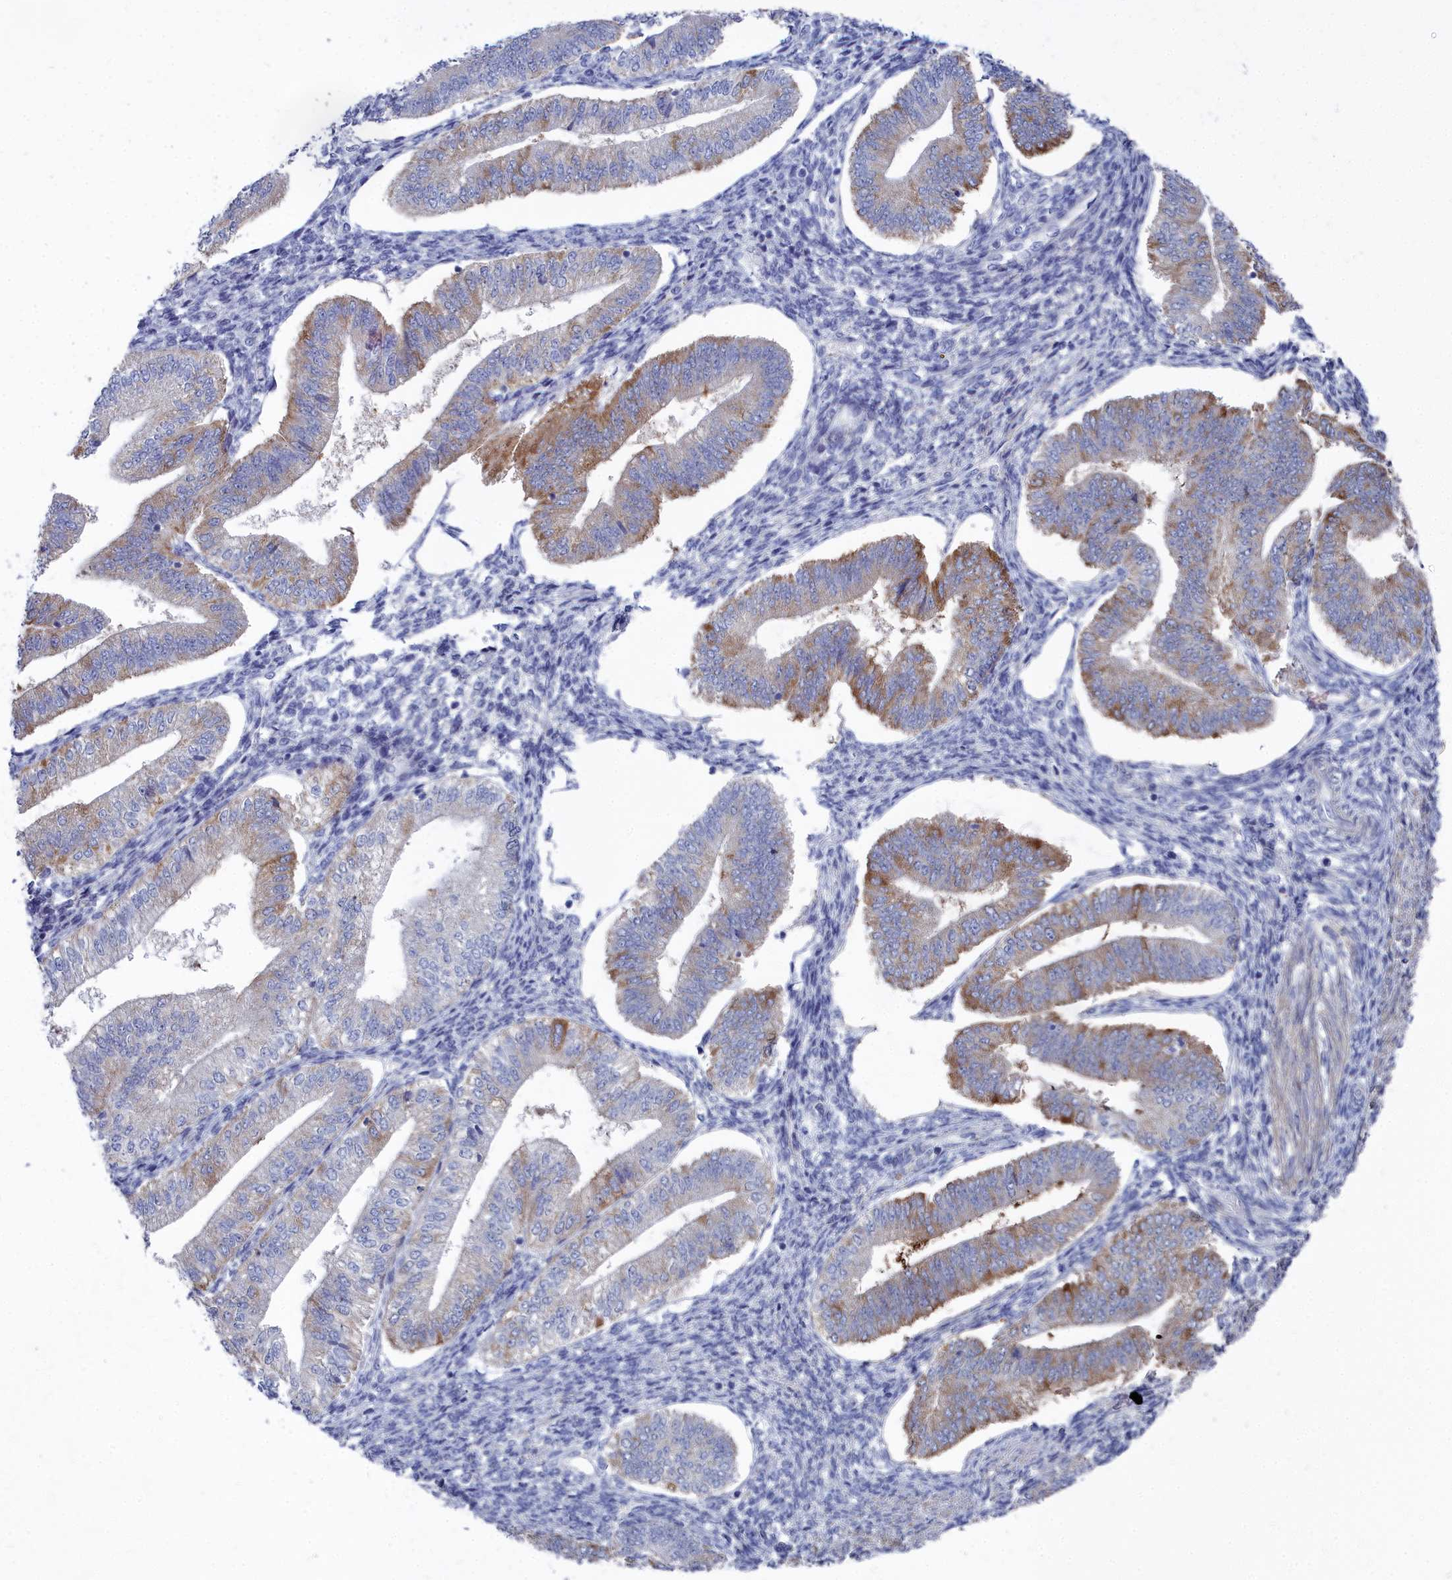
{"staining": {"intensity": "negative", "quantity": "none", "location": "none"}, "tissue": "endometrium", "cell_type": "Cells in endometrial stroma", "image_type": "normal", "snomed": [{"axis": "morphology", "description": "Normal tissue, NOS"}, {"axis": "topography", "description": "Endometrium"}], "caption": "A high-resolution image shows immunohistochemistry (IHC) staining of unremarkable endometrium, which demonstrates no significant expression in cells in endometrial stroma.", "gene": "SHISAL2A", "patient": {"sex": "female", "age": 34}}